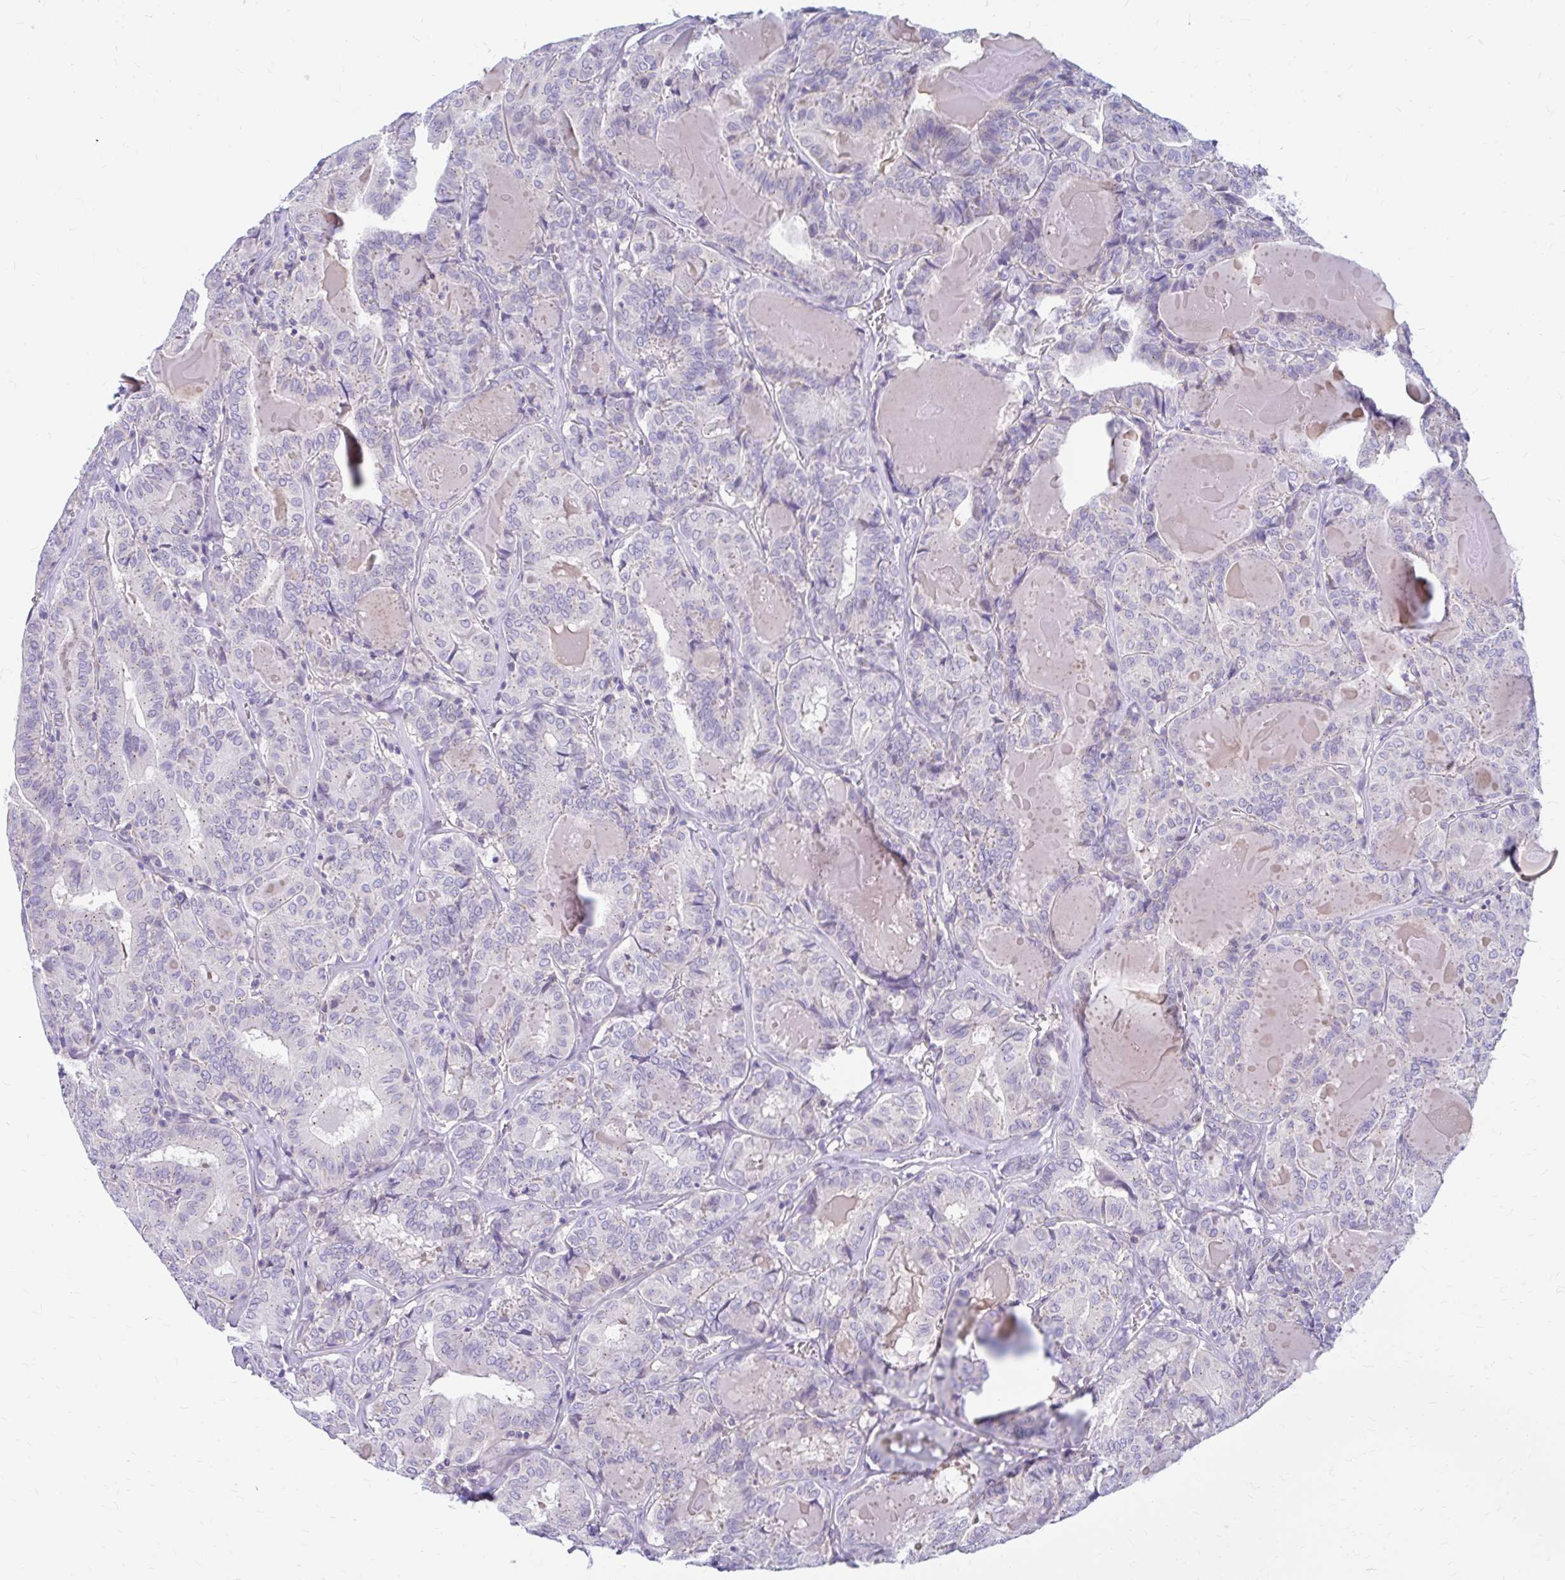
{"staining": {"intensity": "negative", "quantity": "none", "location": "none"}, "tissue": "thyroid cancer", "cell_type": "Tumor cells", "image_type": "cancer", "snomed": [{"axis": "morphology", "description": "Papillary adenocarcinoma, NOS"}, {"axis": "topography", "description": "Thyroid gland"}], "caption": "Thyroid papillary adenocarcinoma was stained to show a protein in brown. There is no significant positivity in tumor cells.", "gene": "RADIL", "patient": {"sex": "female", "age": 72}}